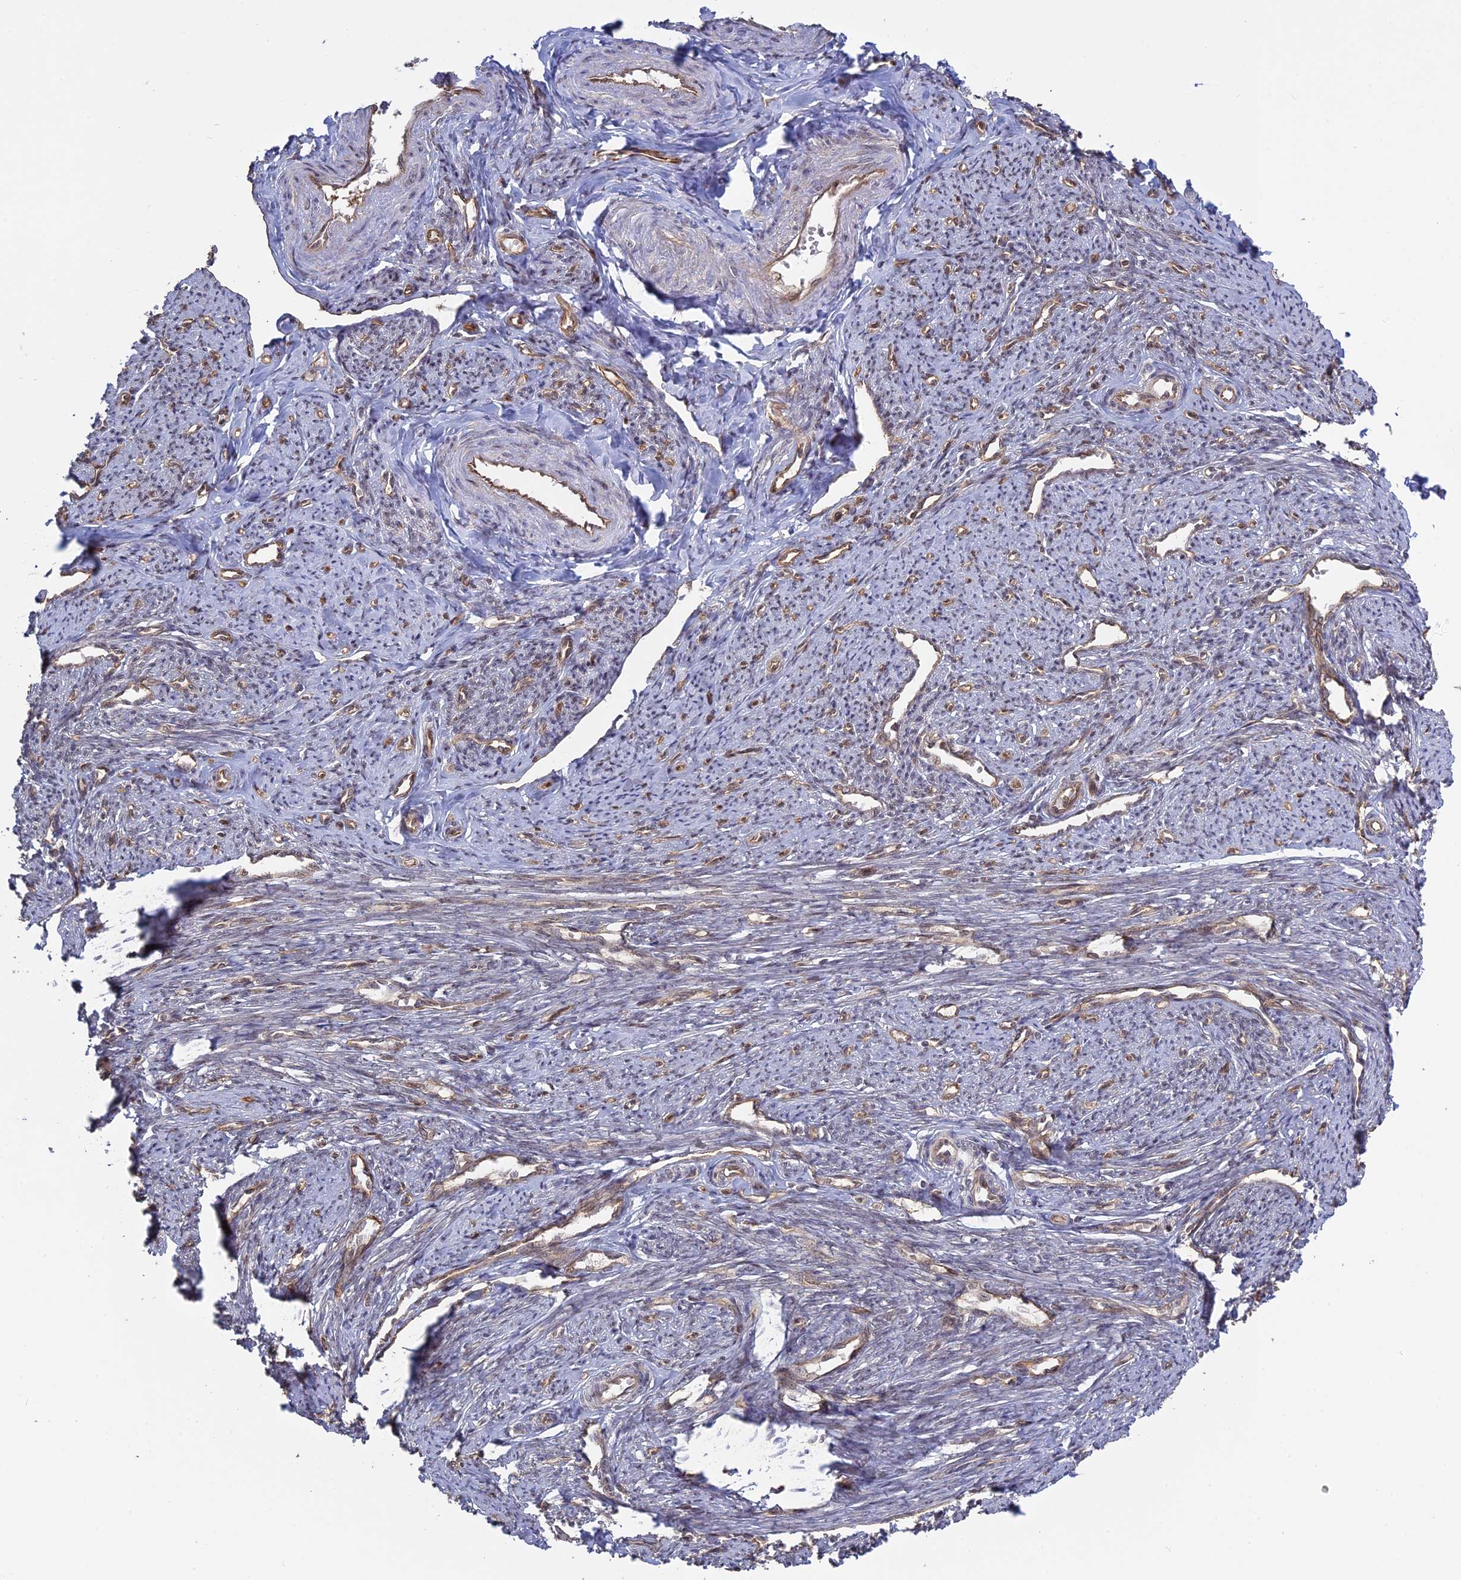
{"staining": {"intensity": "moderate", "quantity": ">75%", "location": "cytoplasmic/membranous,nuclear"}, "tissue": "smooth muscle", "cell_type": "Smooth muscle cells", "image_type": "normal", "snomed": [{"axis": "morphology", "description": "Normal tissue, NOS"}, {"axis": "topography", "description": "Smooth muscle"}, {"axis": "topography", "description": "Uterus"}], "caption": "Immunohistochemical staining of benign human smooth muscle reveals moderate cytoplasmic/membranous,nuclear protein staining in about >75% of smooth muscle cells. (Stains: DAB in brown, nuclei in blue, Microscopy: brightfield microscopy at high magnification).", "gene": "PKIG", "patient": {"sex": "female", "age": 59}}